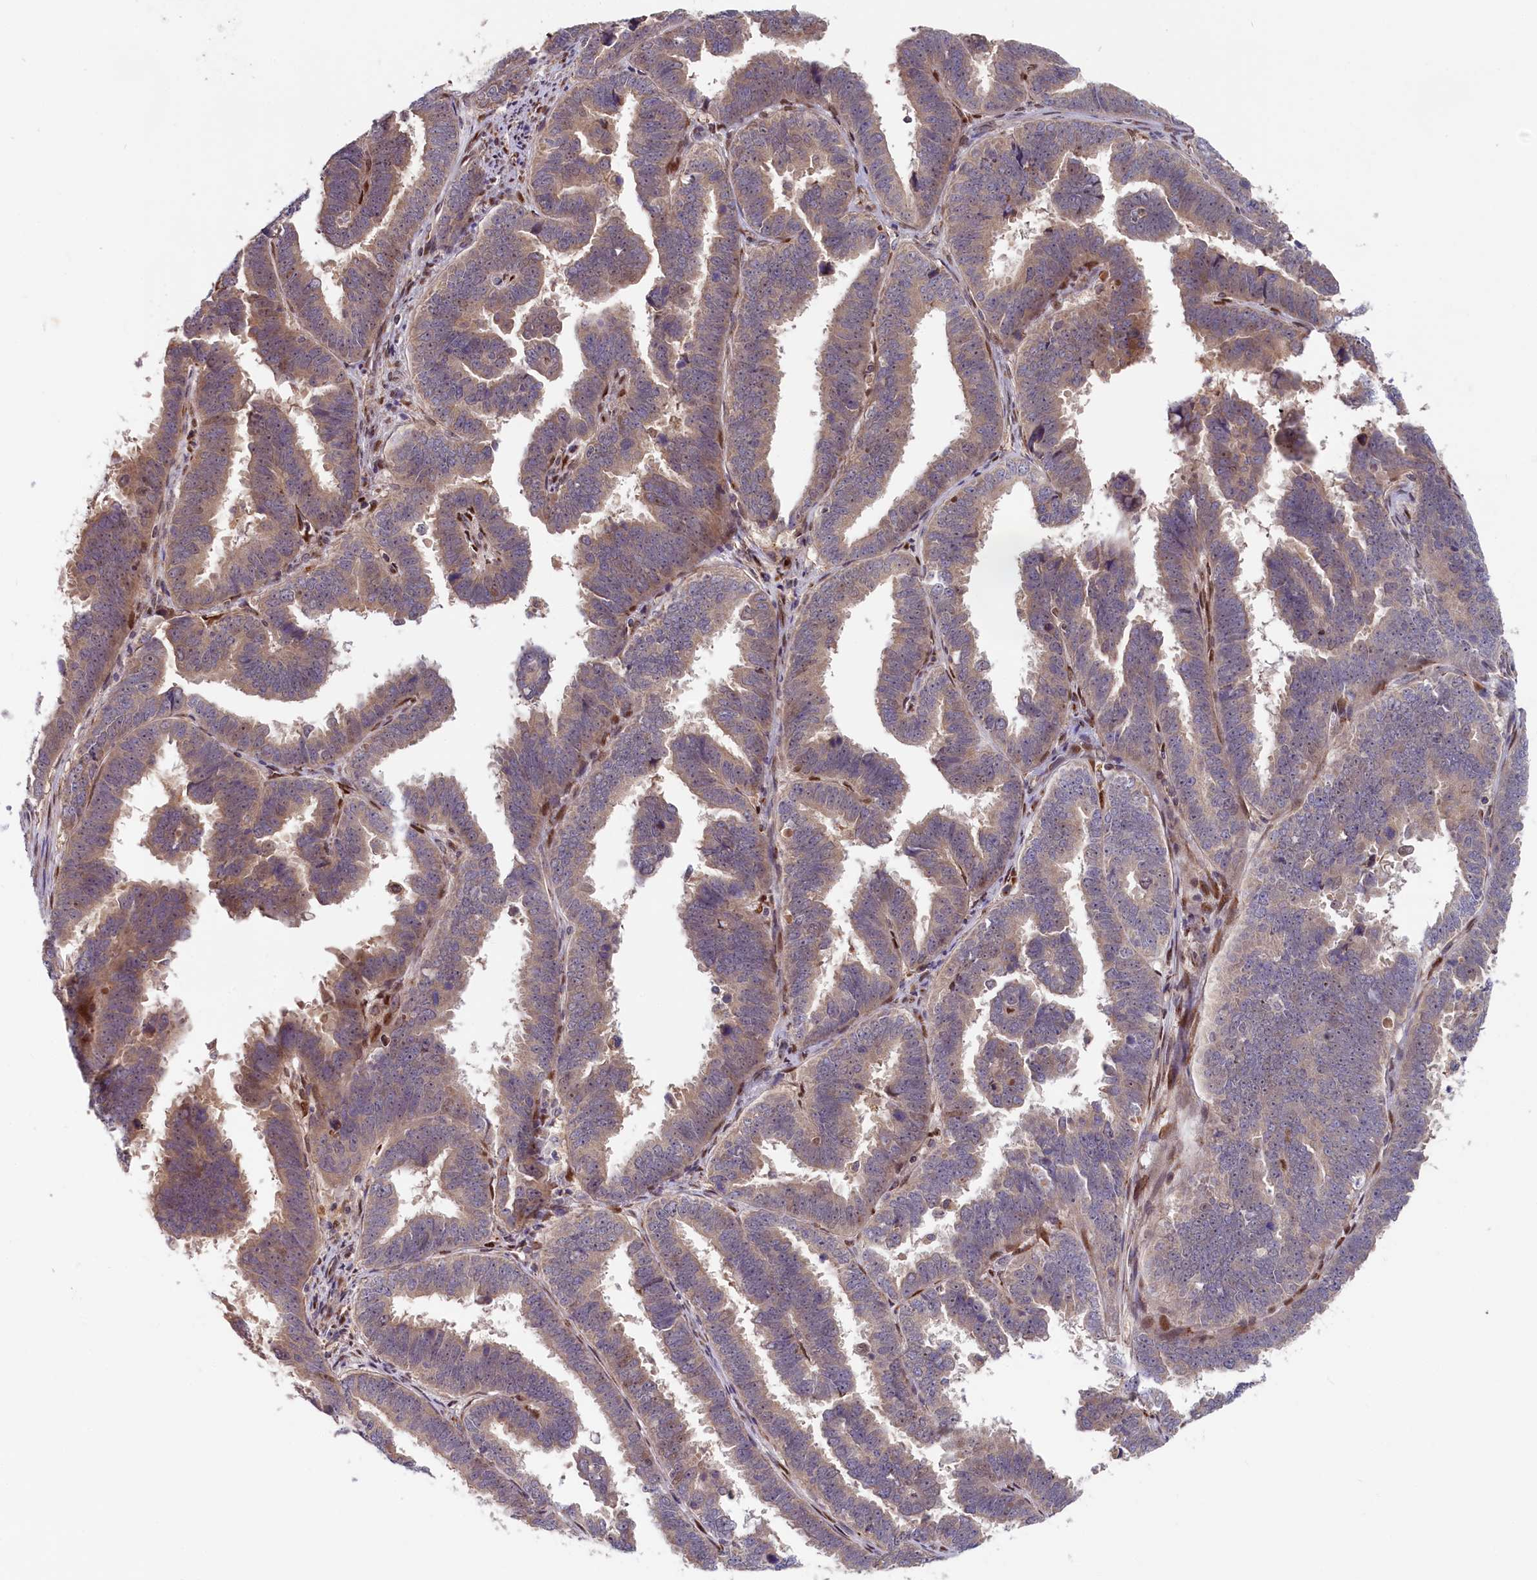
{"staining": {"intensity": "weak", "quantity": "<25%", "location": "nuclear"}, "tissue": "endometrial cancer", "cell_type": "Tumor cells", "image_type": "cancer", "snomed": [{"axis": "morphology", "description": "Adenocarcinoma, NOS"}, {"axis": "topography", "description": "Endometrium"}], "caption": "IHC of adenocarcinoma (endometrial) displays no expression in tumor cells. Nuclei are stained in blue.", "gene": "CHST12", "patient": {"sex": "female", "age": 75}}